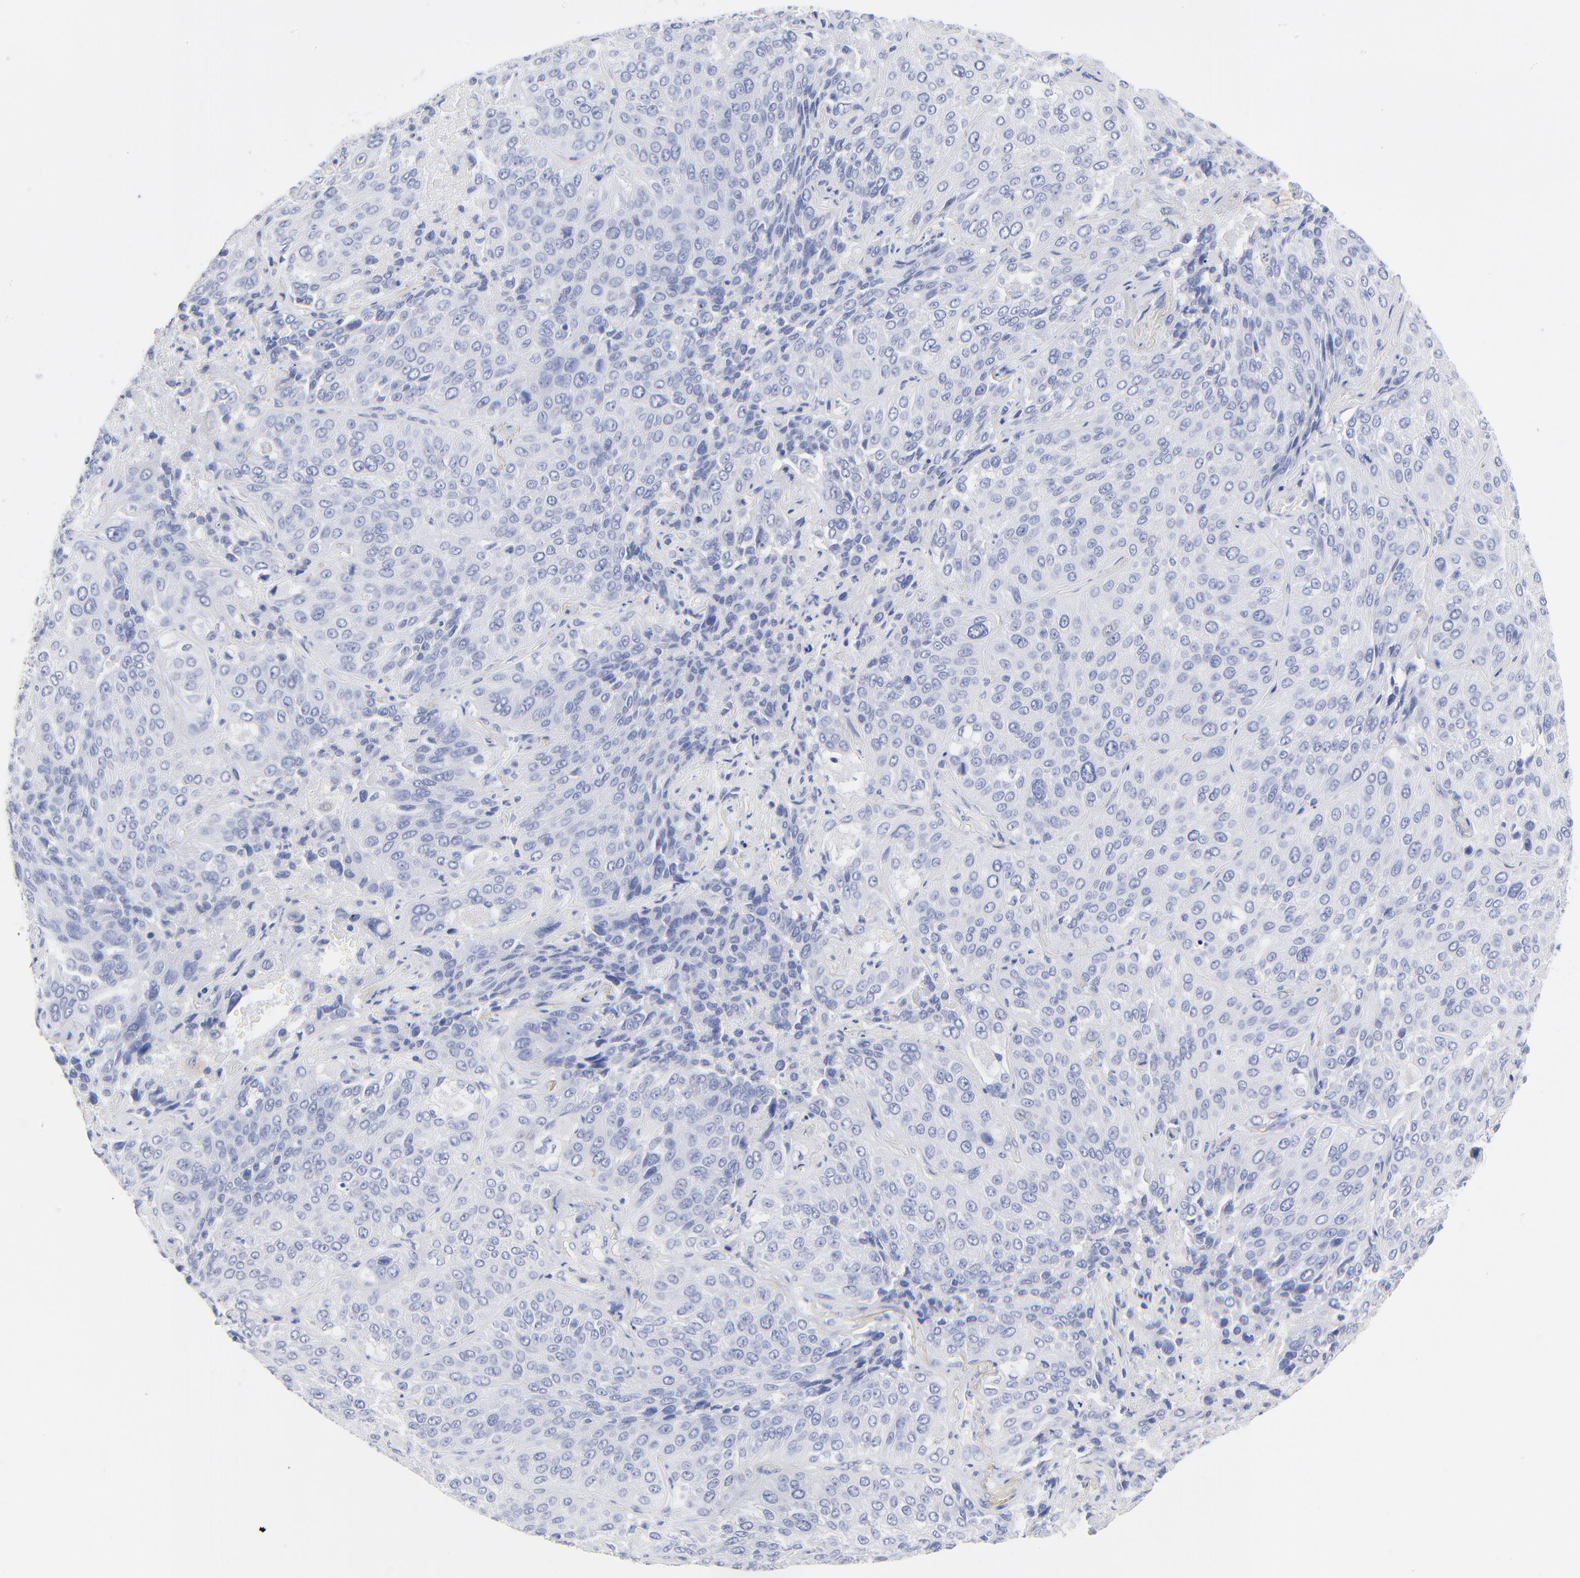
{"staining": {"intensity": "negative", "quantity": "none", "location": "none"}, "tissue": "lung cancer", "cell_type": "Tumor cells", "image_type": "cancer", "snomed": [{"axis": "morphology", "description": "Squamous cell carcinoma, NOS"}, {"axis": "topography", "description": "Lung"}], "caption": "Human lung squamous cell carcinoma stained for a protein using immunohistochemistry shows no expression in tumor cells.", "gene": "SULT4A1", "patient": {"sex": "male", "age": 54}}